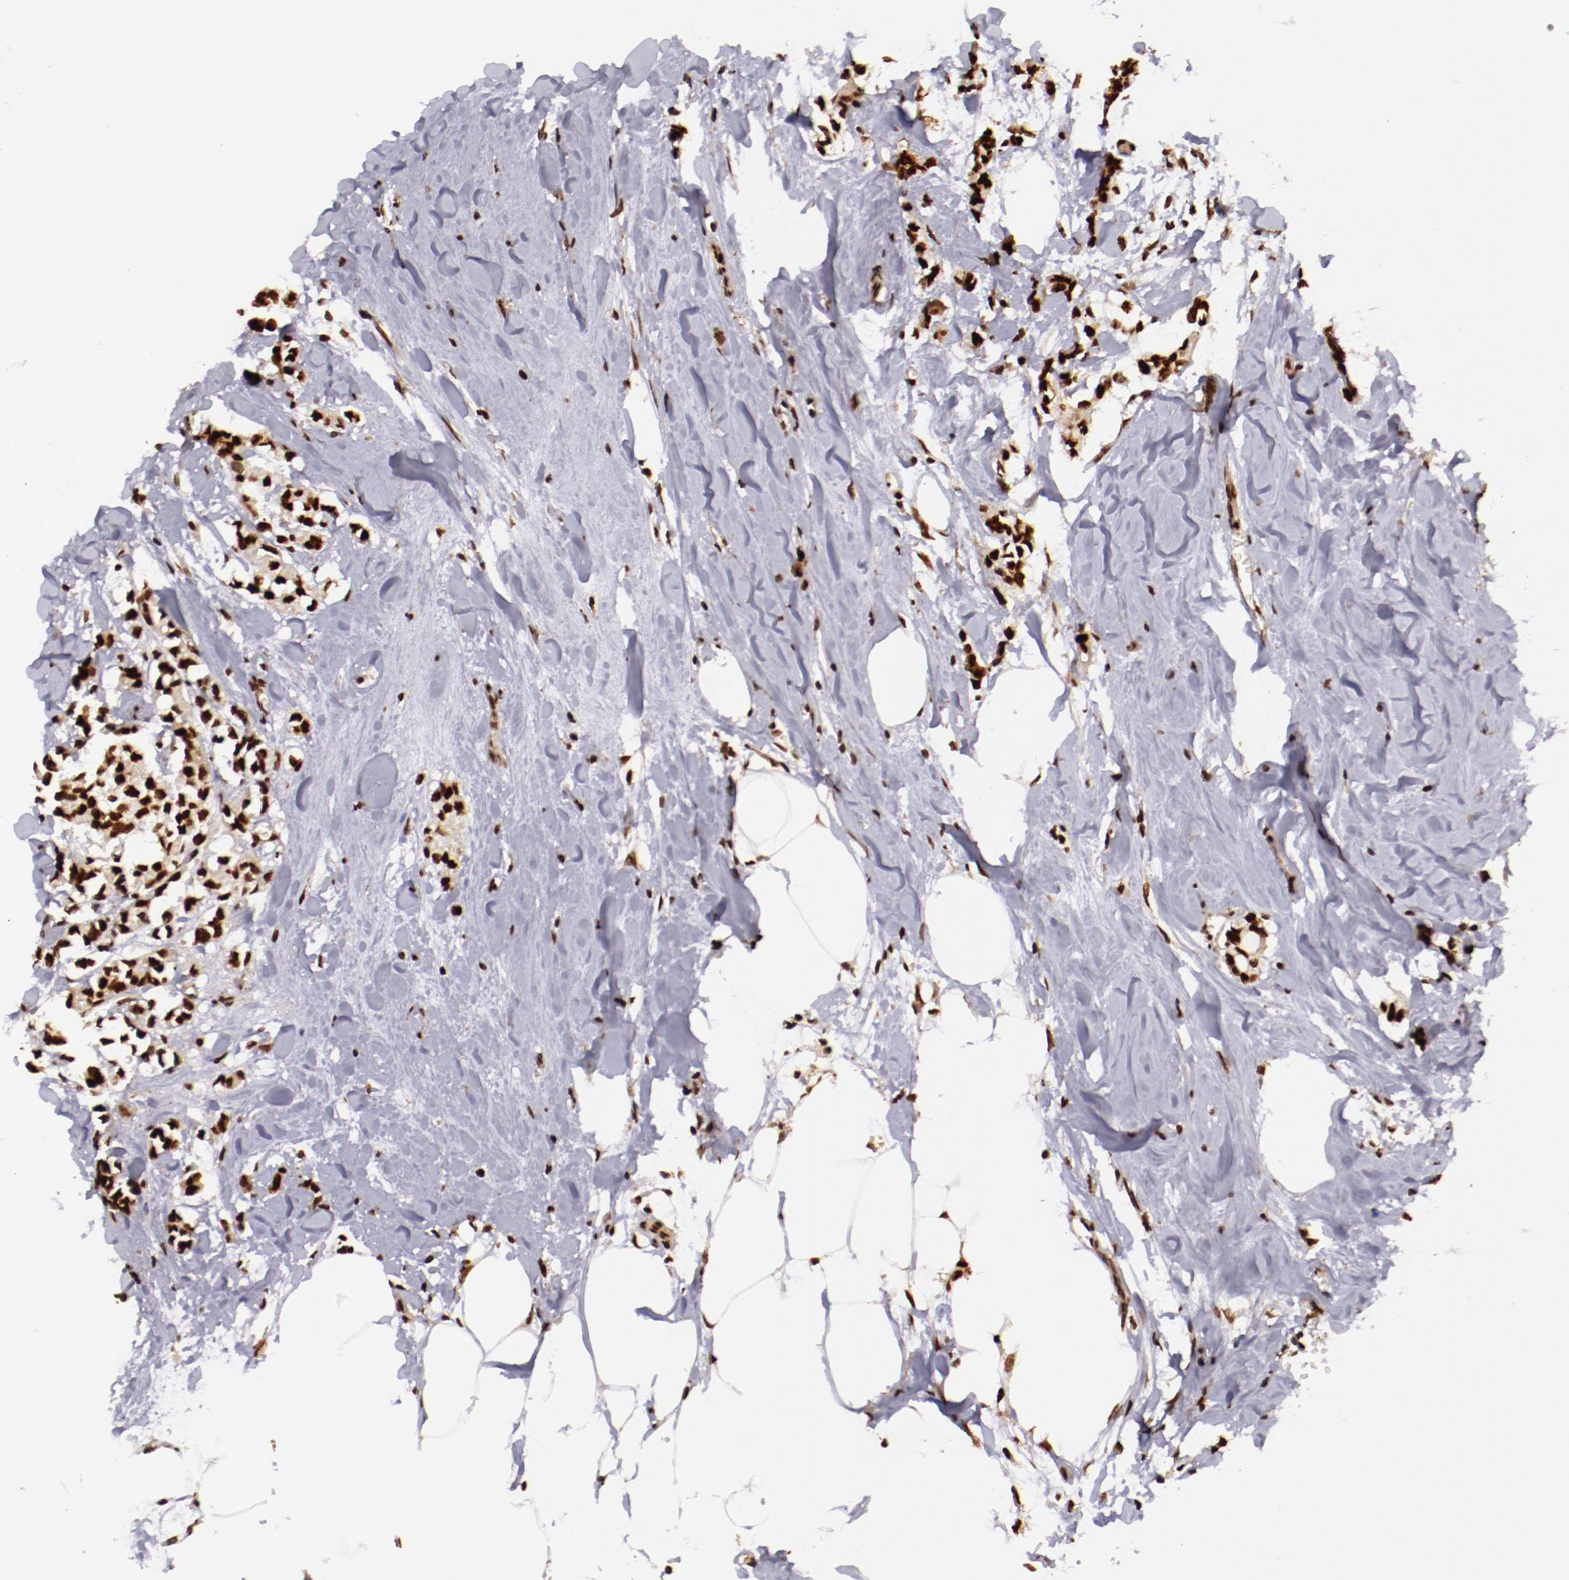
{"staining": {"intensity": "strong", "quantity": ">75%", "location": "nuclear"}, "tissue": "breast cancer", "cell_type": "Tumor cells", "image_type": "cancer", "snomed": [{"axis": "morphology", "description": "Duct carcinoma"}, {"axis": "topography", "description": "Breast"}], "caption": "Protein expression analysis of infiltrating ductal carcinoma (breast) exhibits strong nuclear staining in approximately >75% of tumor cells.", "gene": "STAG2", "patient": {"sex": "female", "age": 84}}